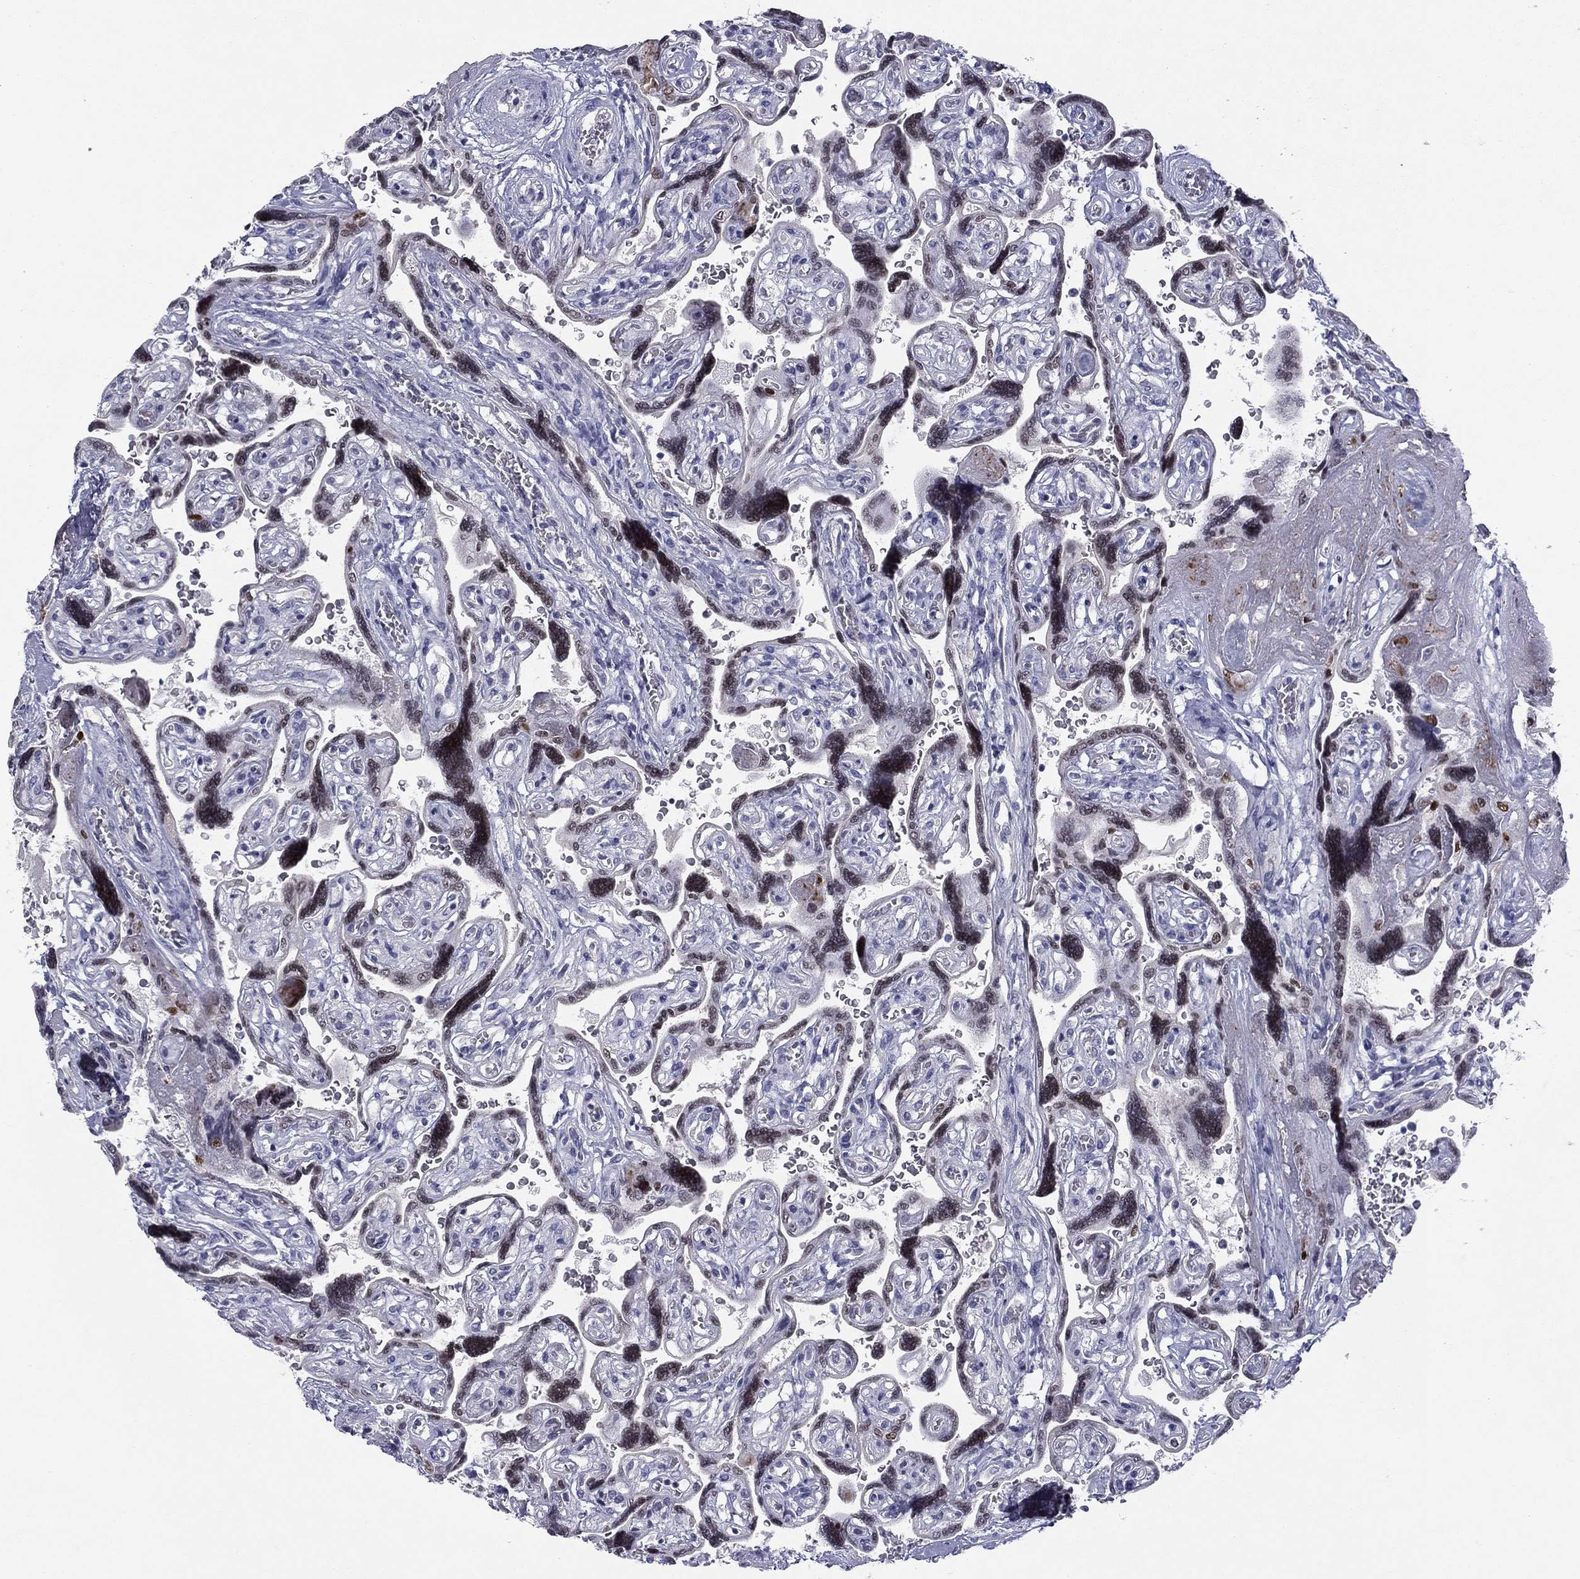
{"staining": {"intensity": "negative", "quantity": "none", "location": "none"}, "tissue": "placenta", "cell_type": "Decidual cells", "image_type": "normal", "snomed": [{"axis": "morphology", "description": "Normal tissue, NOS"}, {"axis": "topography", "description": "Placenta"}], "caption": "A high-resolution photomicrograph shows IHC staining of benign placenta, which shows no significant staining in decidual cells. Brightfield microscopy of immunohistochemistry (IHC) stained with DAB (brown) and hematoxylin (blue), captured at high magnification.", "gene": "TFAP2B", "patient": {"sex": "female", "age": 32}}